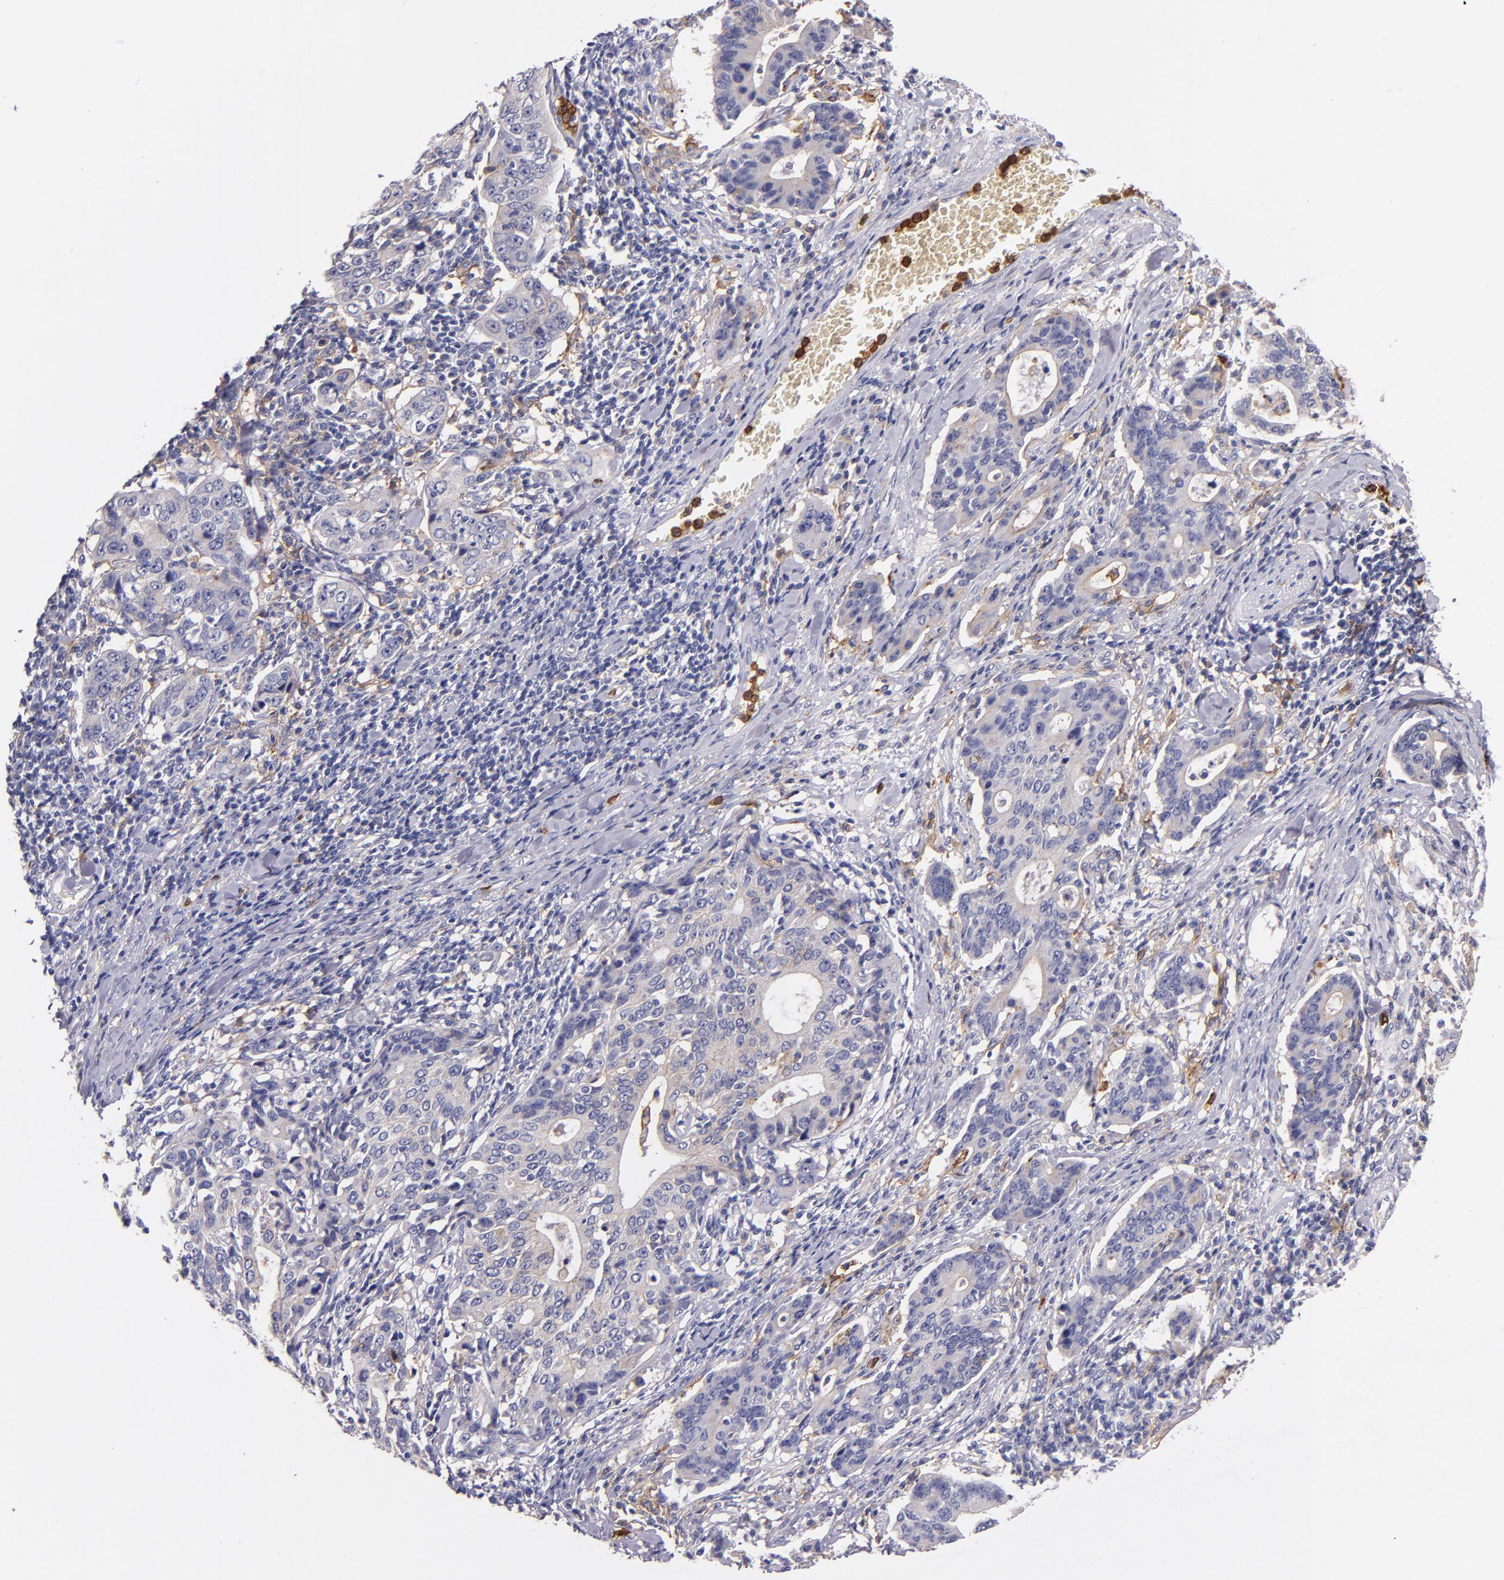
{"staining": {"intensity": "negative", "quantity": "none", "location": "none"}, "tissue": "stomach cancer", "cell_type": "Tumor cells", "image_type": "cancer", "snomed": [{"axis": "morphology", "description": "Adenocarcinoma, NOS"}, {"axis": "topography", "description": "Esophagus"}, {"axis": "topography", "description": "Stomach"}], "caption": "DAB immunohistochemical staining of human stomach cancer demonstrates no significant positivity in tumor cells.", "gene": "C5AR1", "patient": {"sex": "male", "age": 74}}